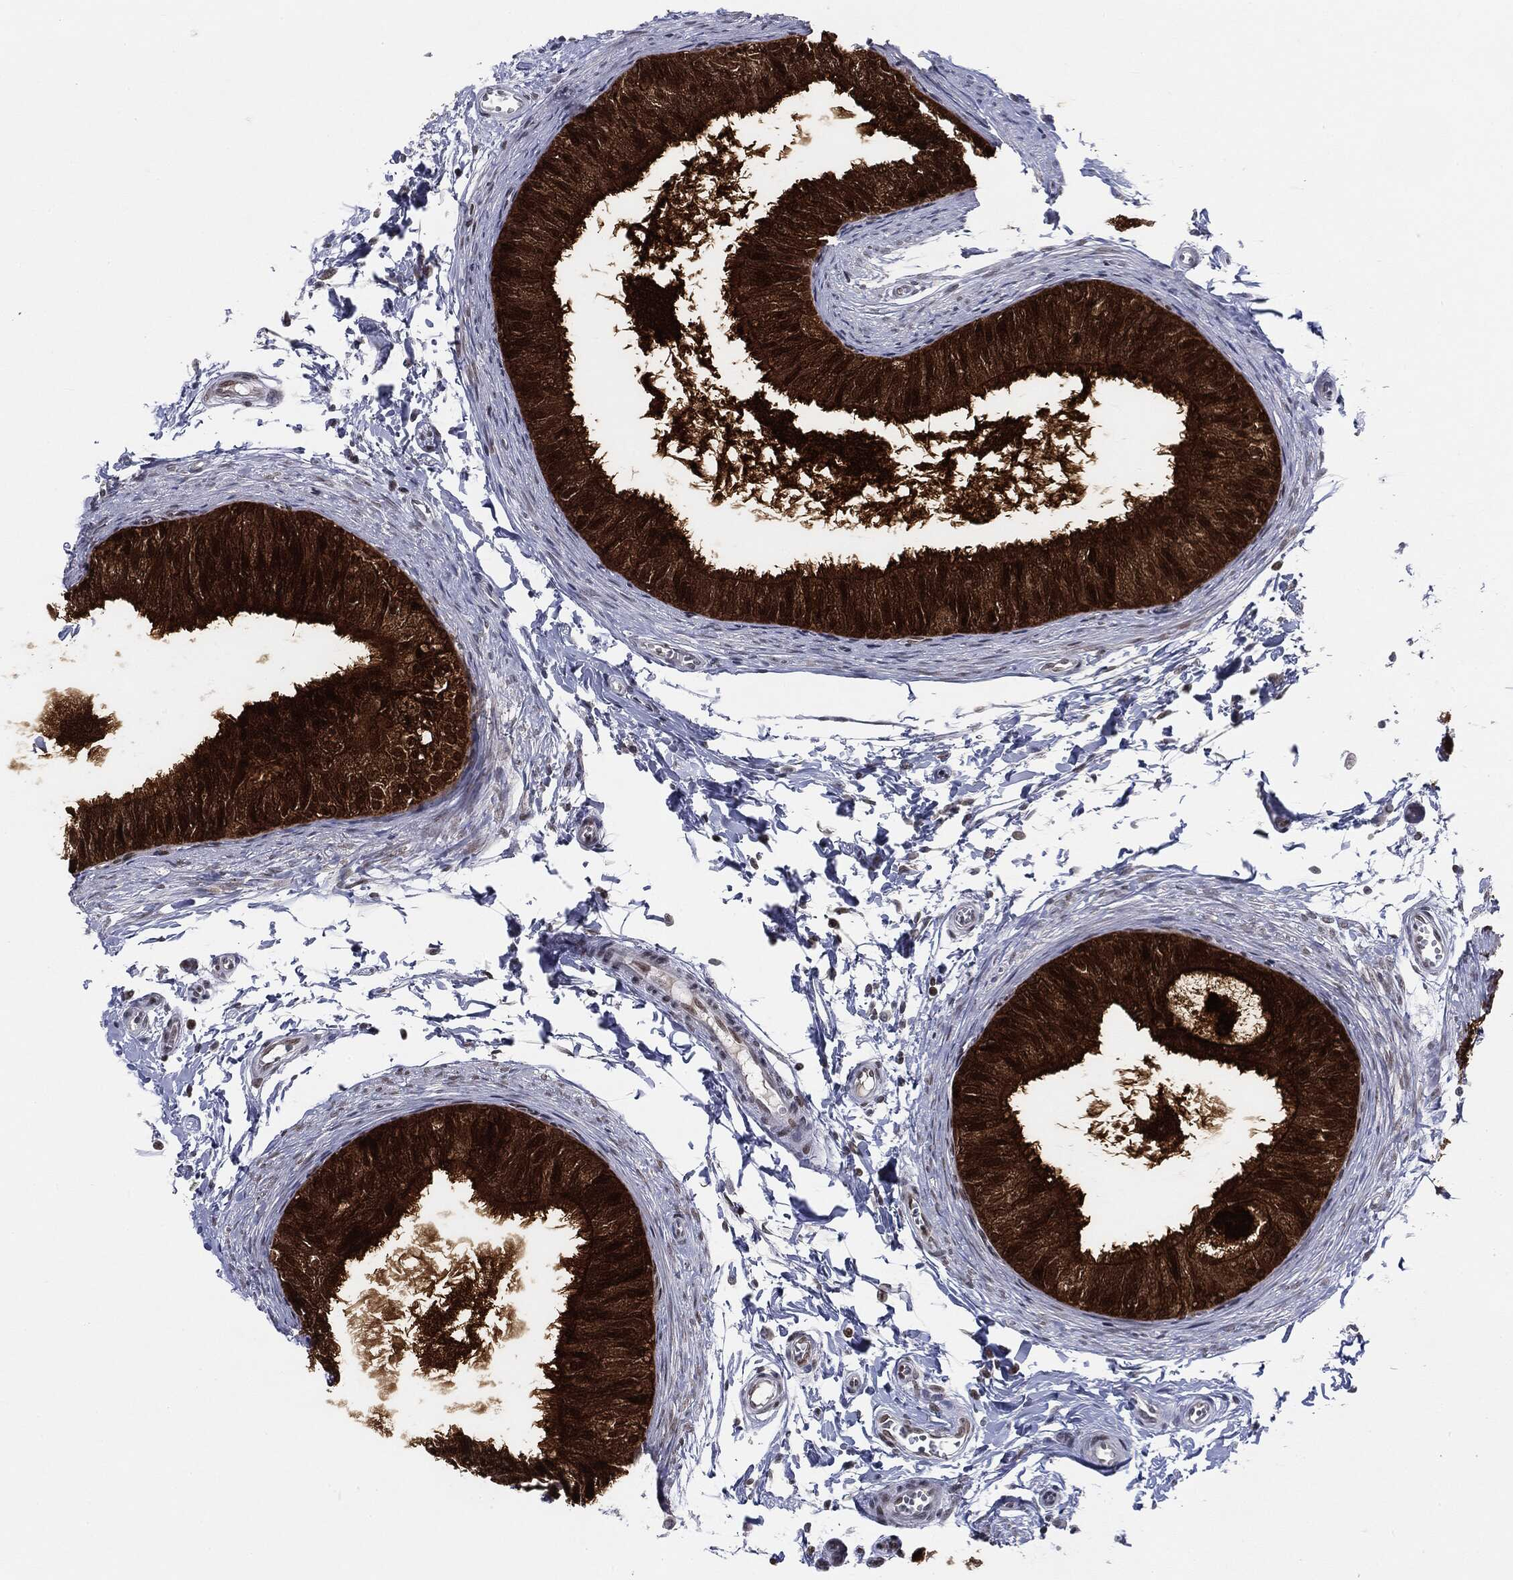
{"staining": {"intensity": "strong", "quantity": ">75%", "location": "cytoplasmic/membranous,nuclear"}, "tissue": "epididymis", "cell_type": "Glandular cells", "image_type": "normal", "snomed": [{"axis": "morphology", "description": "Normal tissue, NOS"}, {"axis": "topography", "description": "Epididymis"}], "caption": "A histopathology image showing strong cytoplasmic/membranous,nuclear expression in about >75% of glandular cells in normal epididymis, as visualized by brown immunohistochemical staining.", "gene": "CGB1", "patient": {"sex": "male", "age": 22}}